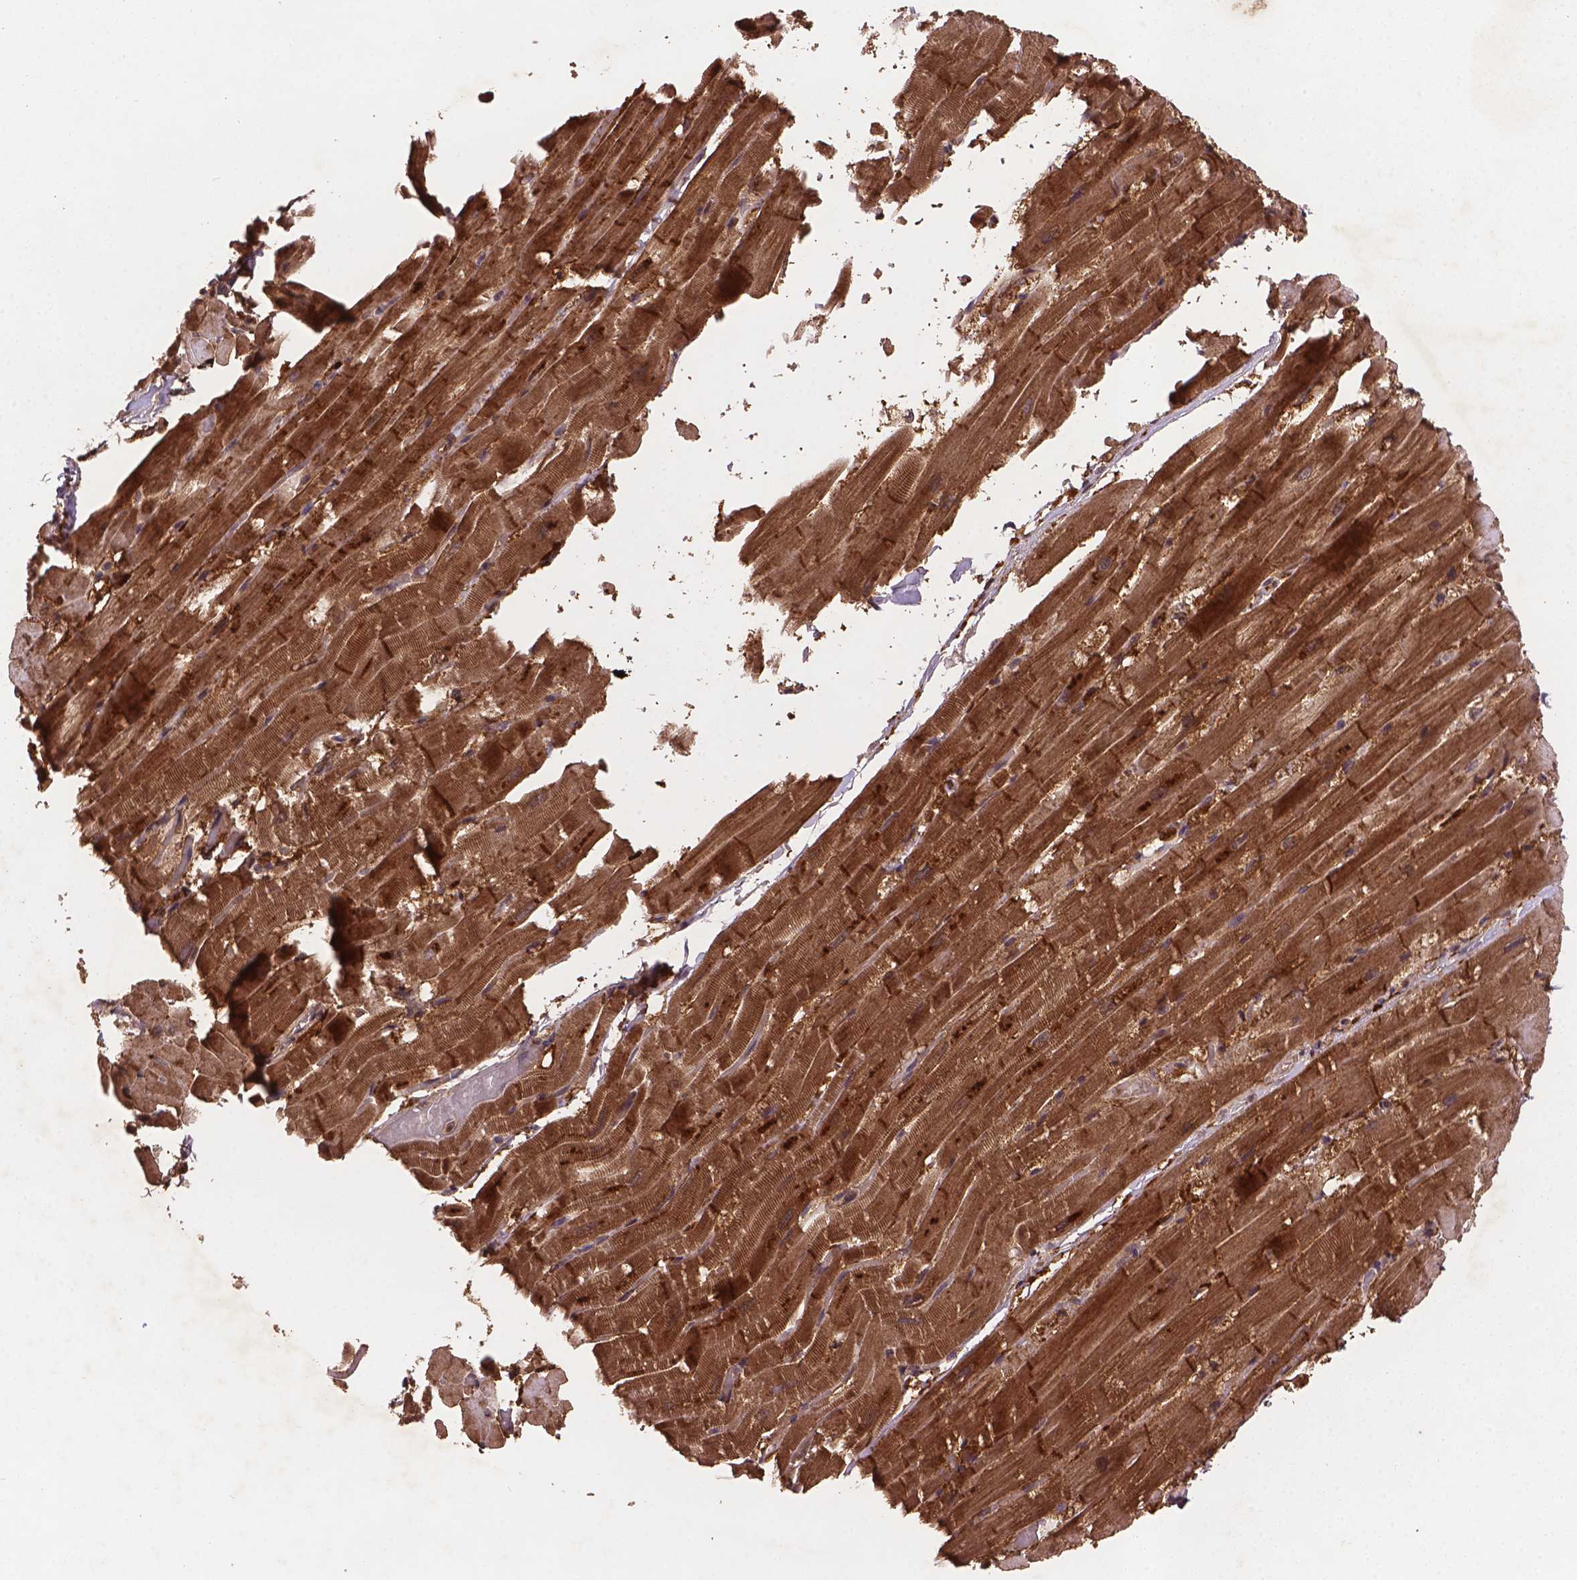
{"staining": {"intensity": "strong", "quantity": ">75%", "location": "cytoplasmic/membranous"}, "tissue": "heart muscle", "cell_type": "Cardiomyocytes", "image_type": "normal", "snomed": [{"axis": "morphology", "description": "Normal tissue, NOS"}, {"axis": "topography", "description": "Heart"}], "caption": "This histopathology image displays immunohistochemistry staining of normal heart muscle, with high strong cytoplasmic/membranous staining in approximately >75% of cardiomyocytes.", "gene": "NIPAL2", "patient": {"sex": "male", "age": 37}}